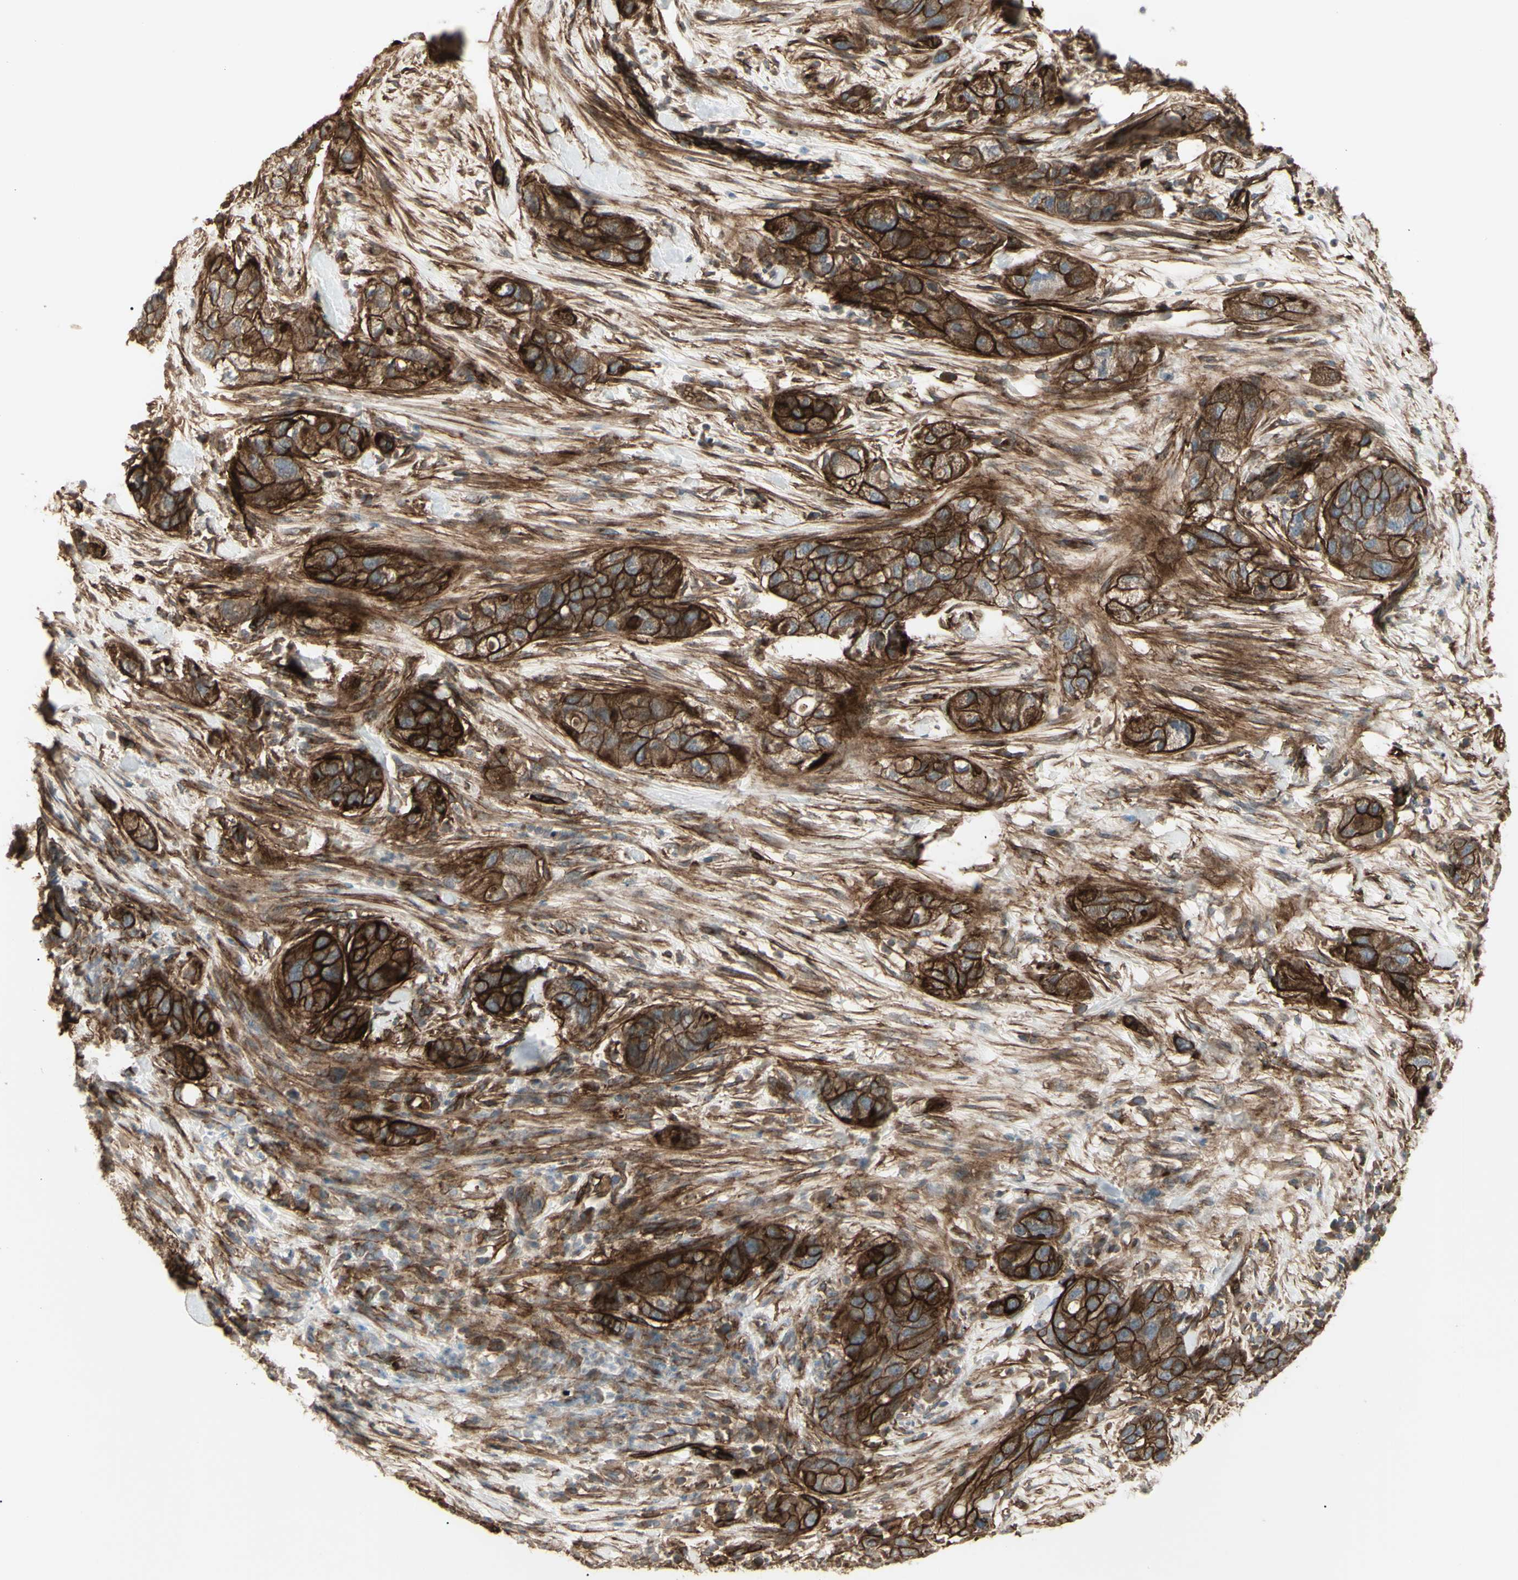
{"staining": {"intensity": "strong", "quantity": ">75%", "location": "cytoplasmic/membranous"}, "tissue": "pancreatic cancer", "cell_type": "Tumor cells", "image_type": "cancer", "snomed": [{"axis": "morphology", "description": "Adenocarcinoma, NOS"}, {"axis": "topography", "description": "Pancreas"}], "caption": "Pancreatic cancer (adenocarcinoma) stained for a protein demonstrates strong cytoplasmic/membranous positivity in tumor cells. Using DAB (brown) and hematoxylin (blue) stains, captured at high magnification using brightfield microscopy.", "gene": "CD276", "patient": {"sex": "female", "age": 78}}